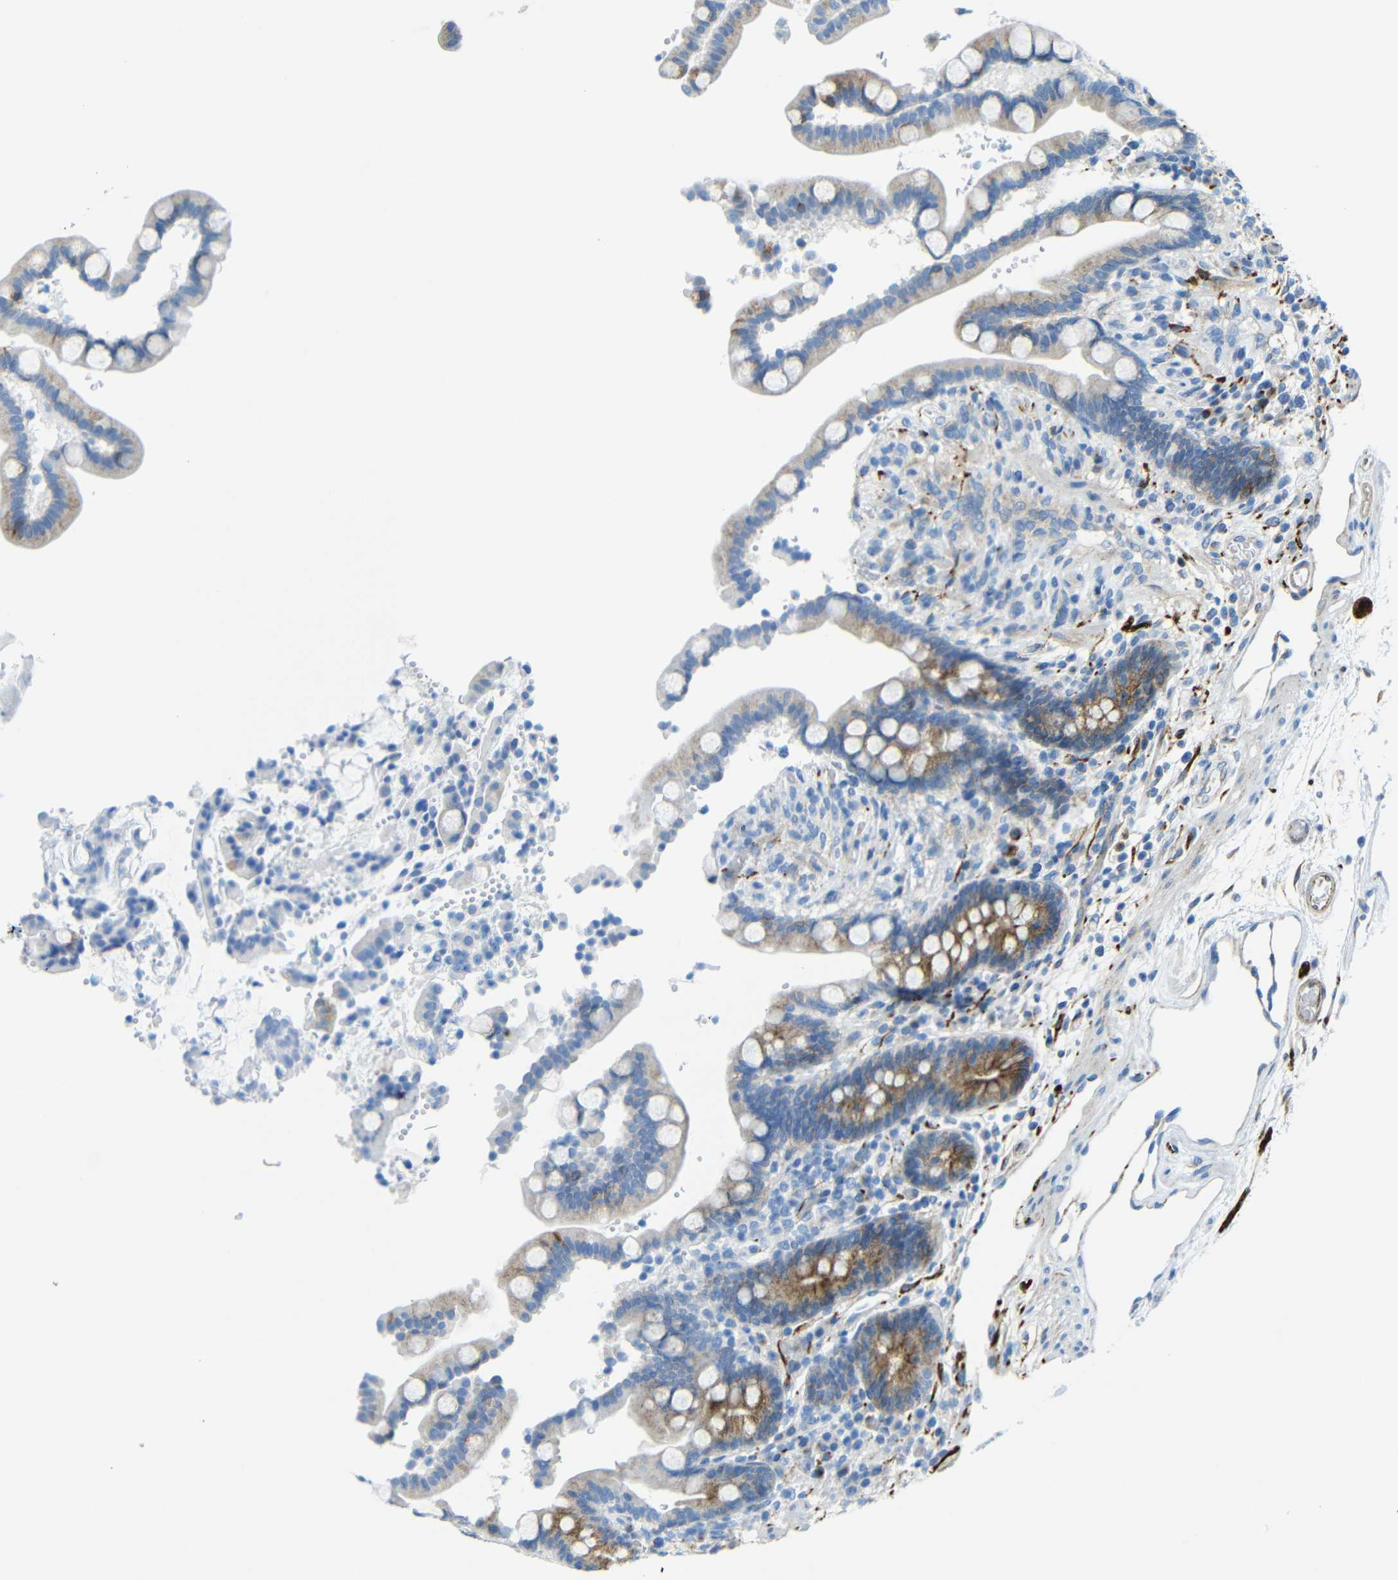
{"staining": {"intensity": "moderate", "quantity": "<25%", "location": "cytoplasmic/membranous"}, "tissue": "colon", "cell_type": "Endothelial cells", "image_type": "normal", "snomed": [{"axis": "morphology", "description": "Normal tissue, NOS"}, {"axis": "topography", "description": "Colon"}], "caption": "Colon stained with DAB IHC displays low levels of moderate cytoplasmic/membranous staining in approximately <25% of endothelial cells. (DAB (3,3'-diaminobenzidine) IHC, brown staining for protein, blue staining for nuclei).", "gene": "TUBB4B", "patient": {"sex": "male", "age": 73}}